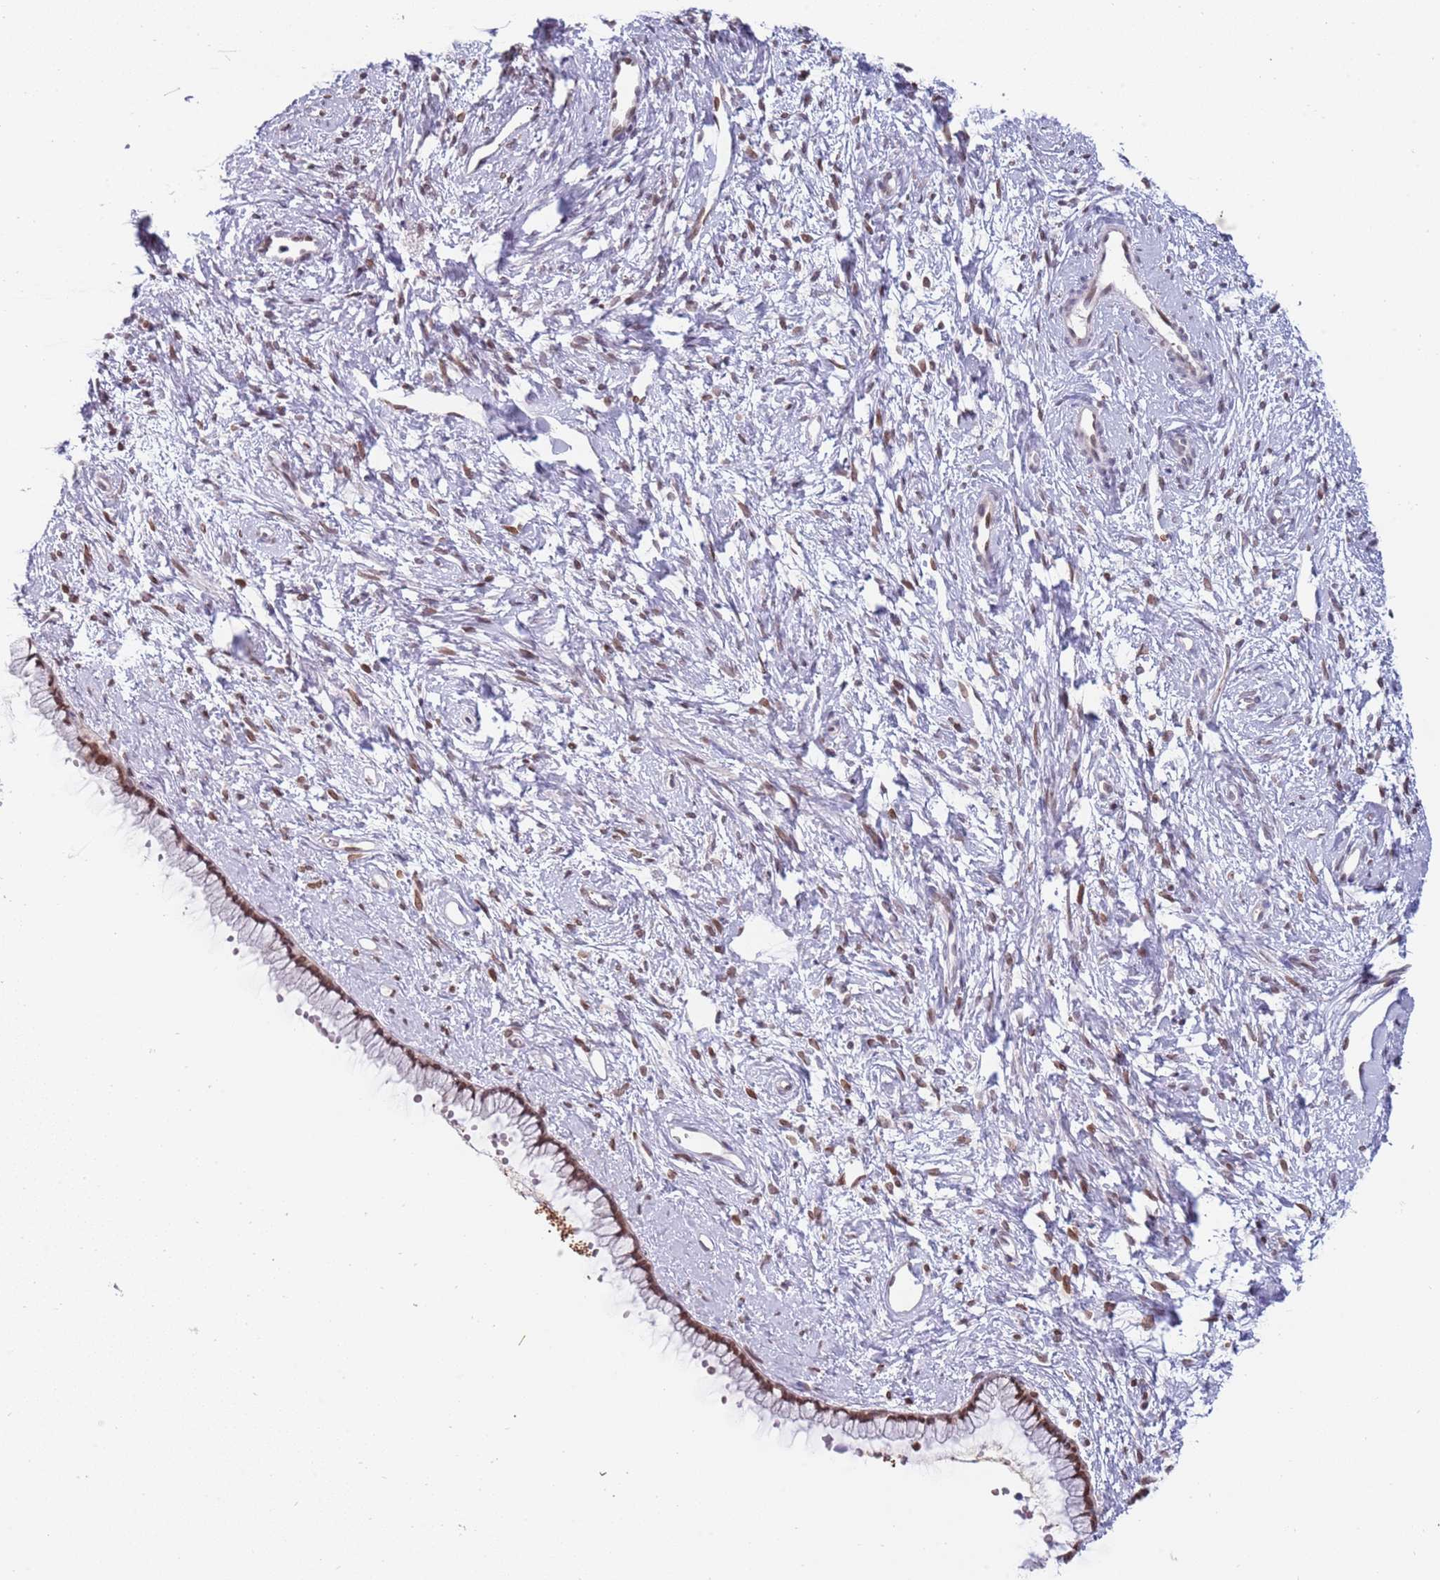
{"staining": {"intensity": "moderate", "quantity": ">75%", "location": "cytoplasmic/membranous,nuclear"}, "tissue": "cervix", "cell_type": "Glandular cells", "image_type": "normal", "snomed": [{"axis": "morphology", "description": "Normal tissue, NOS"}, {"axis": "topography", "description": "Cervix"}], "caption": "Immunohistochemistry image of unremarkable cervix: human cervix stained using IHC reveals medium levels of moderate protein expression localized specifically in the cytoplasmic/membranous,nuclear of glandular cells, appearing as a cytoplasmic/membranous,nuclear brown color.", "gene": "KLHDC2", "patient": {"sex": "female", "age": 57}}